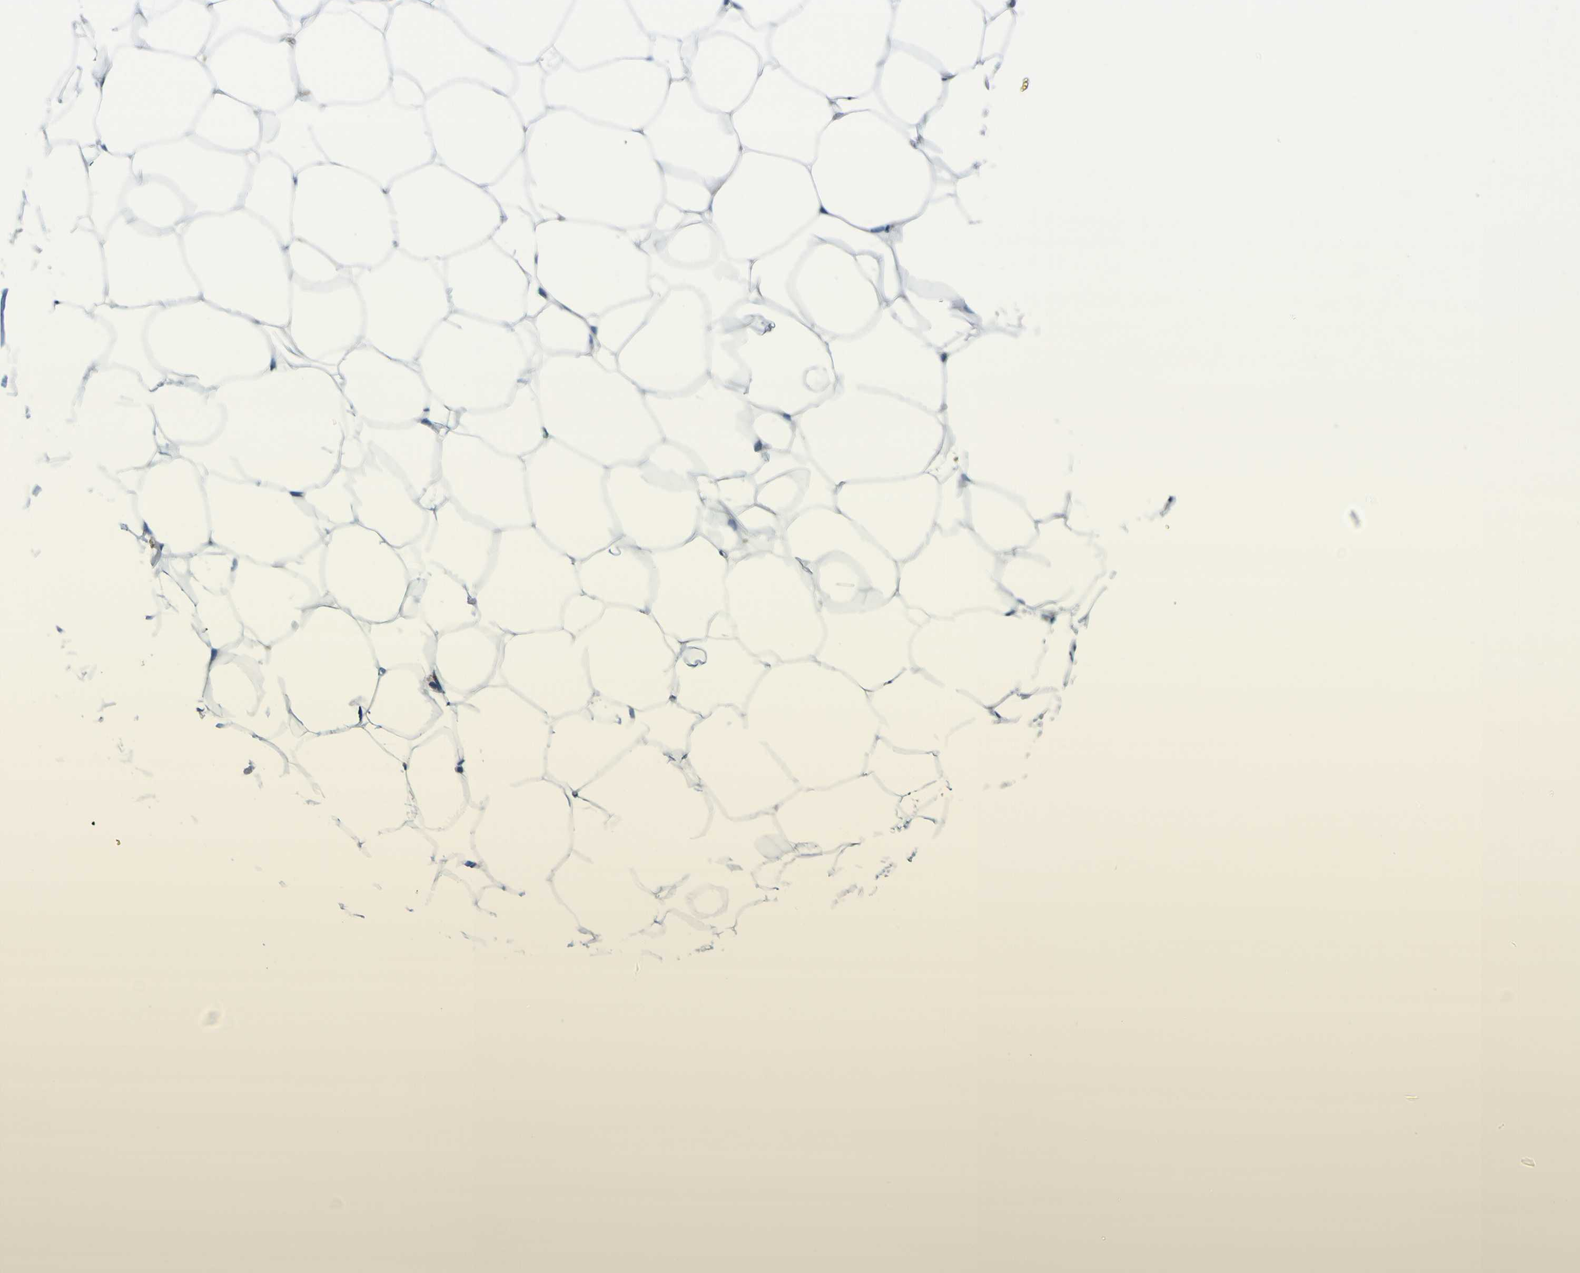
{"staining": {"intensity": "negative", "quantity": "none", "location": "none"}, "tissue": "adipose tissue", "cell_type": "Adipocytes", "image_type": "normal", "snomed": [{"axis": "morphology", "description": "Normal tissue, NOS"}, {"axis": "topography", "description": "Breast"}, {"axis": "topography", "description": "Adipose tissue"}], "caption": "Immunohistochemical staining of unremarkable human adipose tissue exhibits no significant staining in adipocytes.", "gene": "CLSTN1", "patient": {"sex": "female", "age": 25}}